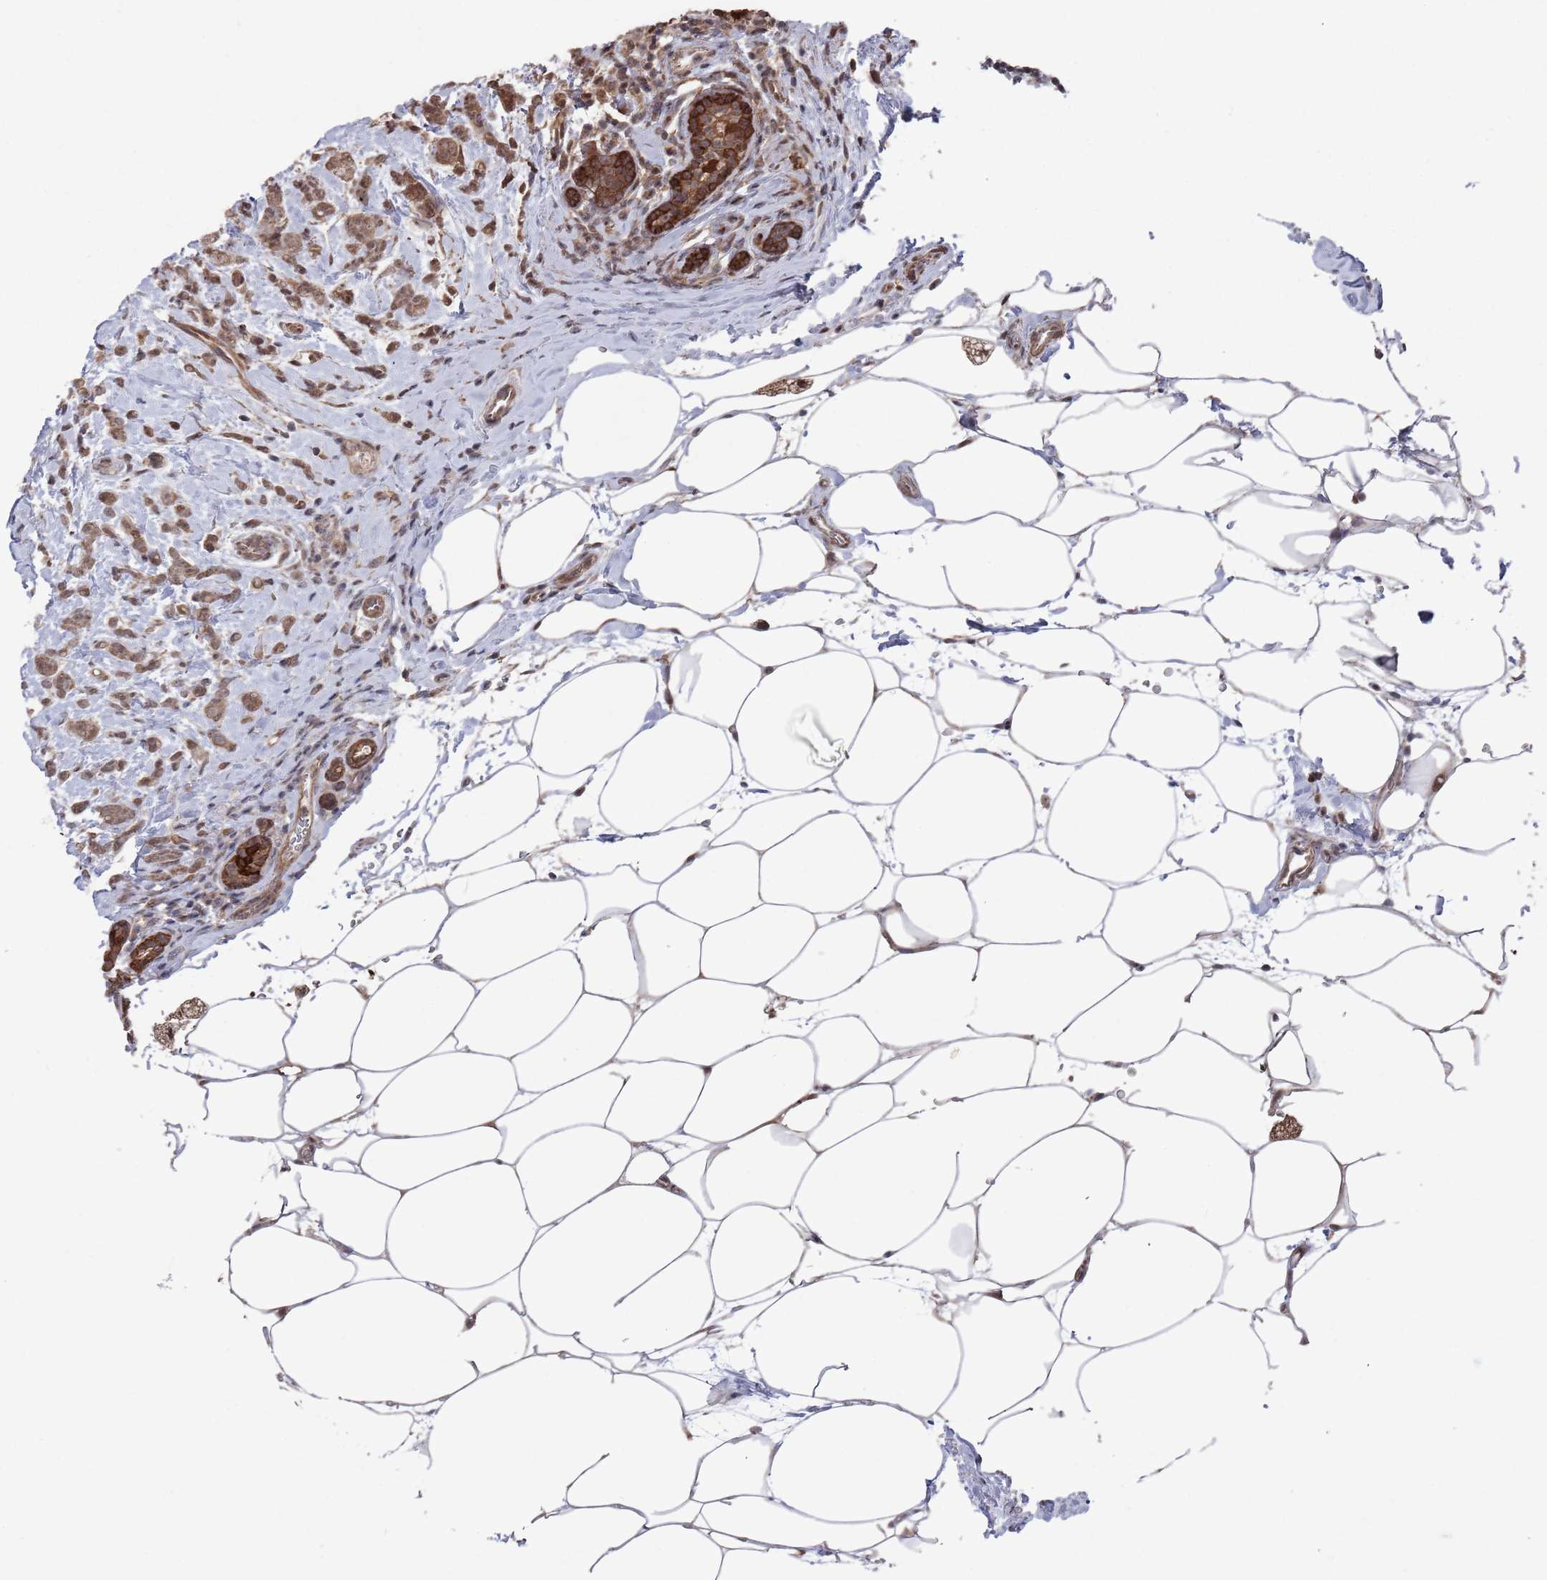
{"staining": {"intensity": "moderate", "quantity": ">75%", "location": "cytoplasmic/membranous"}, "tissue": "breast cancer", "cell_type": "Tumor cells", "image_type": "cancer", "snomed": [{"axis": "morphology", "description": "Lobular carcinoma"}, {"axis": "topography", "description": "Breast"}], "caption": "Brown immunohistochemical staining in human breast cancer (lobular carcinoma) exhibits moderate cytoplasmic/membranous staining in about >75% of tumor cells.", "gene": "DGKD", "patient": {"sex": "female", "age": 58}}